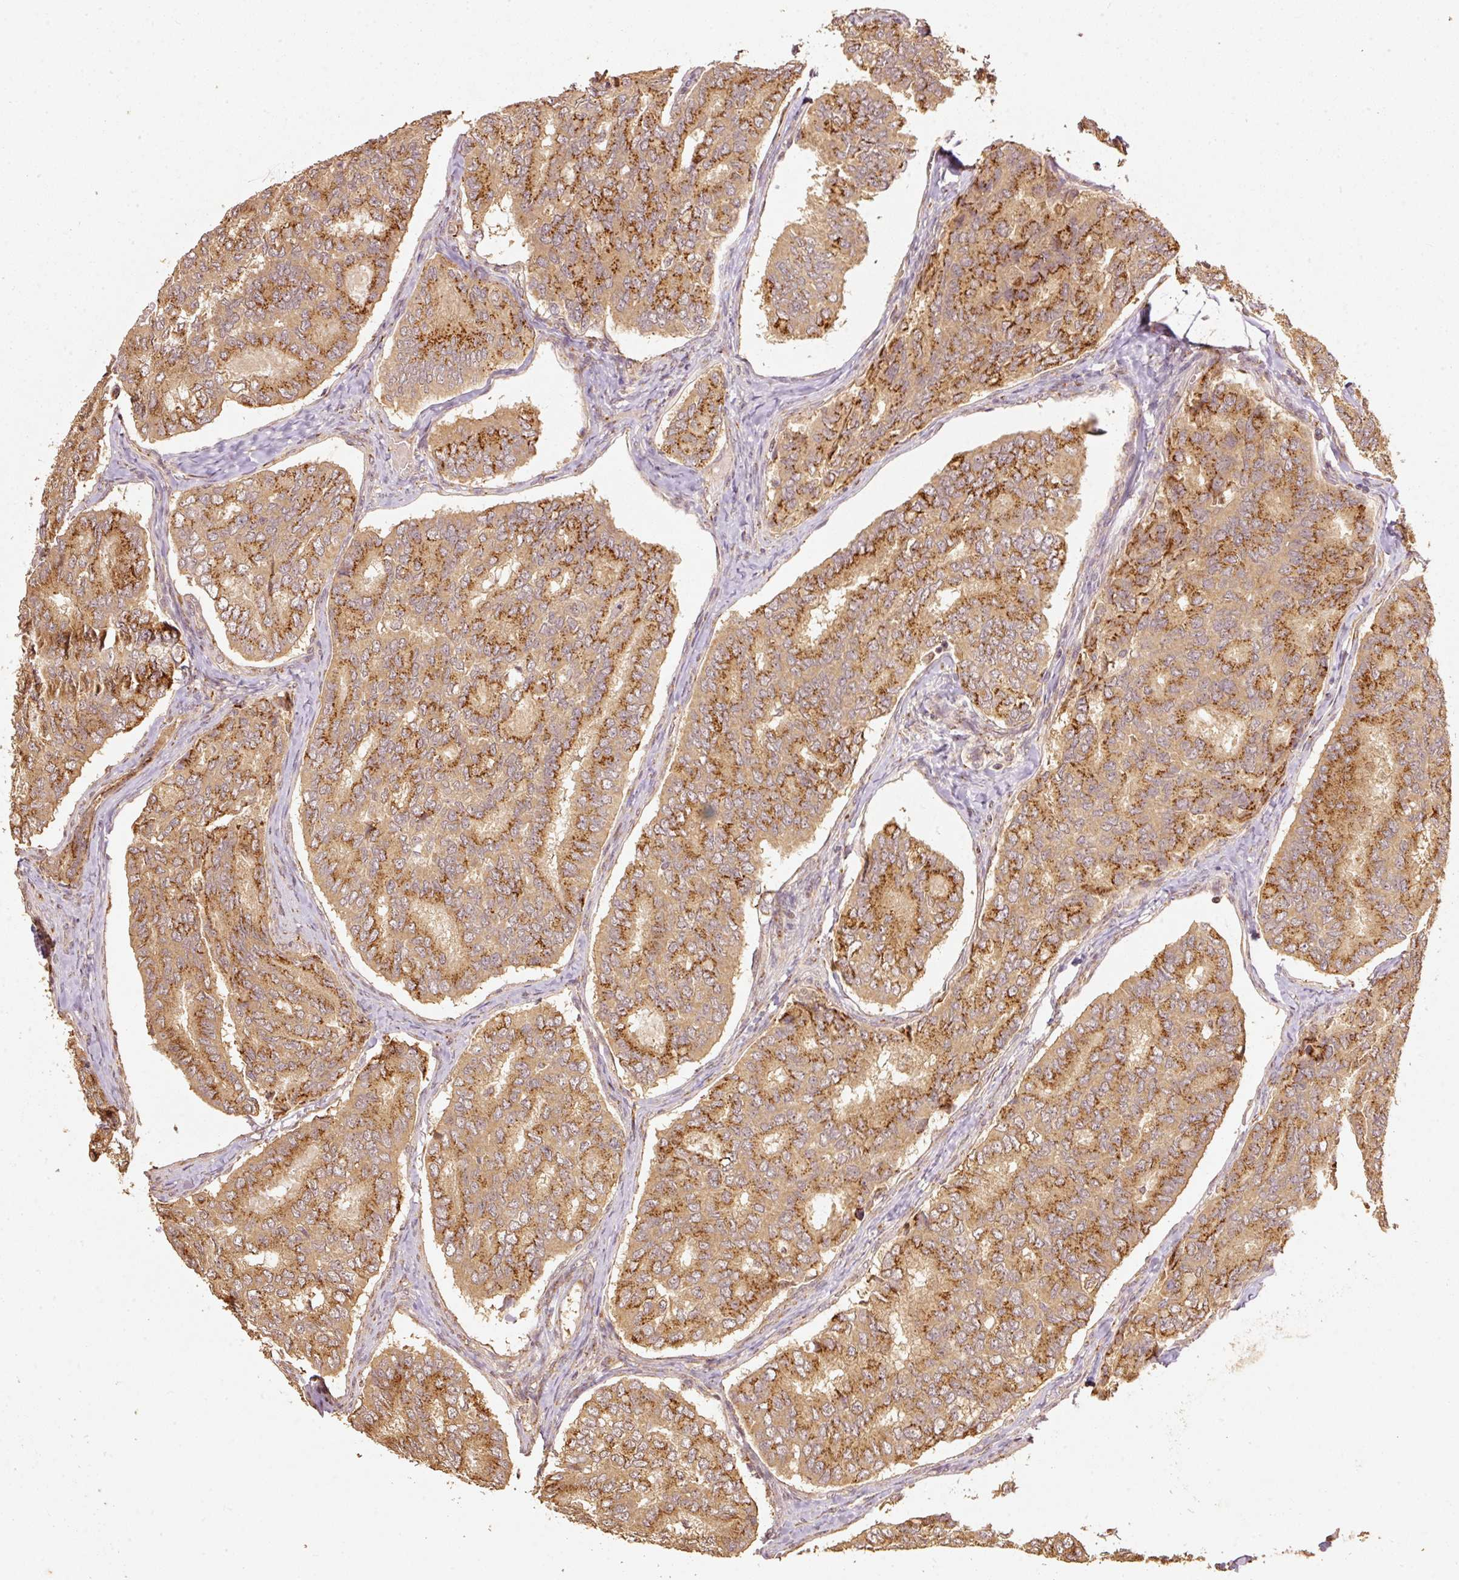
{"staining": {"intensity": "moderate", "quantity": ">75%", "location": "cytoplasmic/membranous"}, "tissue": "thyroid cancer", "cell_type": "Tumor cells", "image_type": "cancer", "snomed": [{"axis": "morphology", "description": "Papillary adenocarcinoma, NOS"}, {"axis": "topography", "description": "Thyroid gland"}], "caption": "Protein analysis of papillary adenocarcinoma (thyroid) tissue exhibits moderate cytoplasmic/membranous staining in approximately >75% of tumor cells. The staining is performed using DAB (3,3'-diaminobenzidine) brown chromogen to label protein expression. The nuclei are counter-stained blue using hematoxylin.", "gene": "FUT8", "patient": {"sex": "female", "age": 35}}